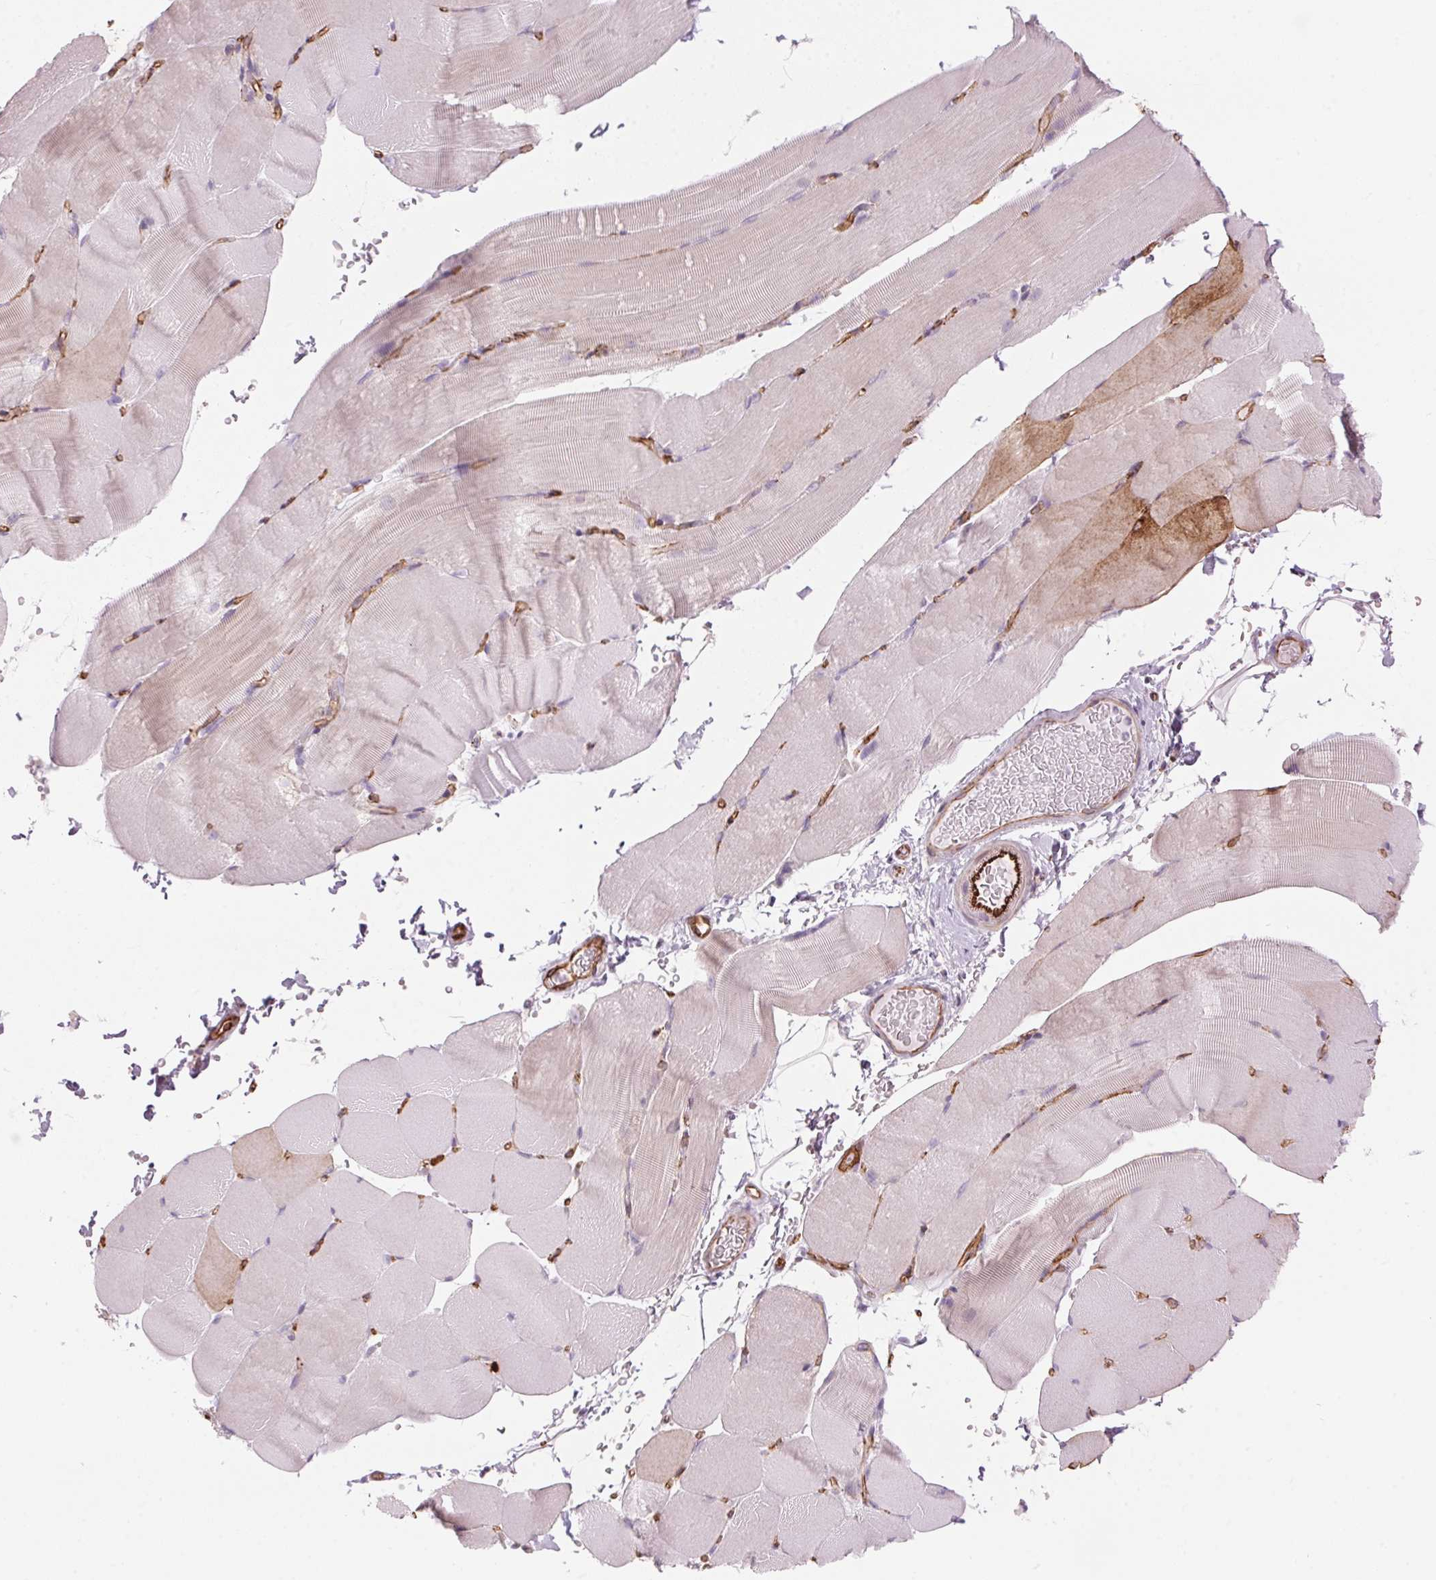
{"staining": {"intensity": "moderate", "quantity": "25%-75%", "location": "cytoplasmic/membranous"}, "tissue": "skeletal muscle", "cell_type": "Myocytes", "image_type": "normal", "snomed": [{"axis": "morphology", "description": "Normal tissue, NOS"}, {"axis": "topography", "description": "Skeletal muscle"}], "caption": "Brown immunohistochemical staining in unremarkable human skeletal muscle exhibits moderate cytoplasmic/membranous expression in approximately 25%-75% of myocytes.", "gene": "CLPS", "patient": {"sex": "female", "age": 37}}